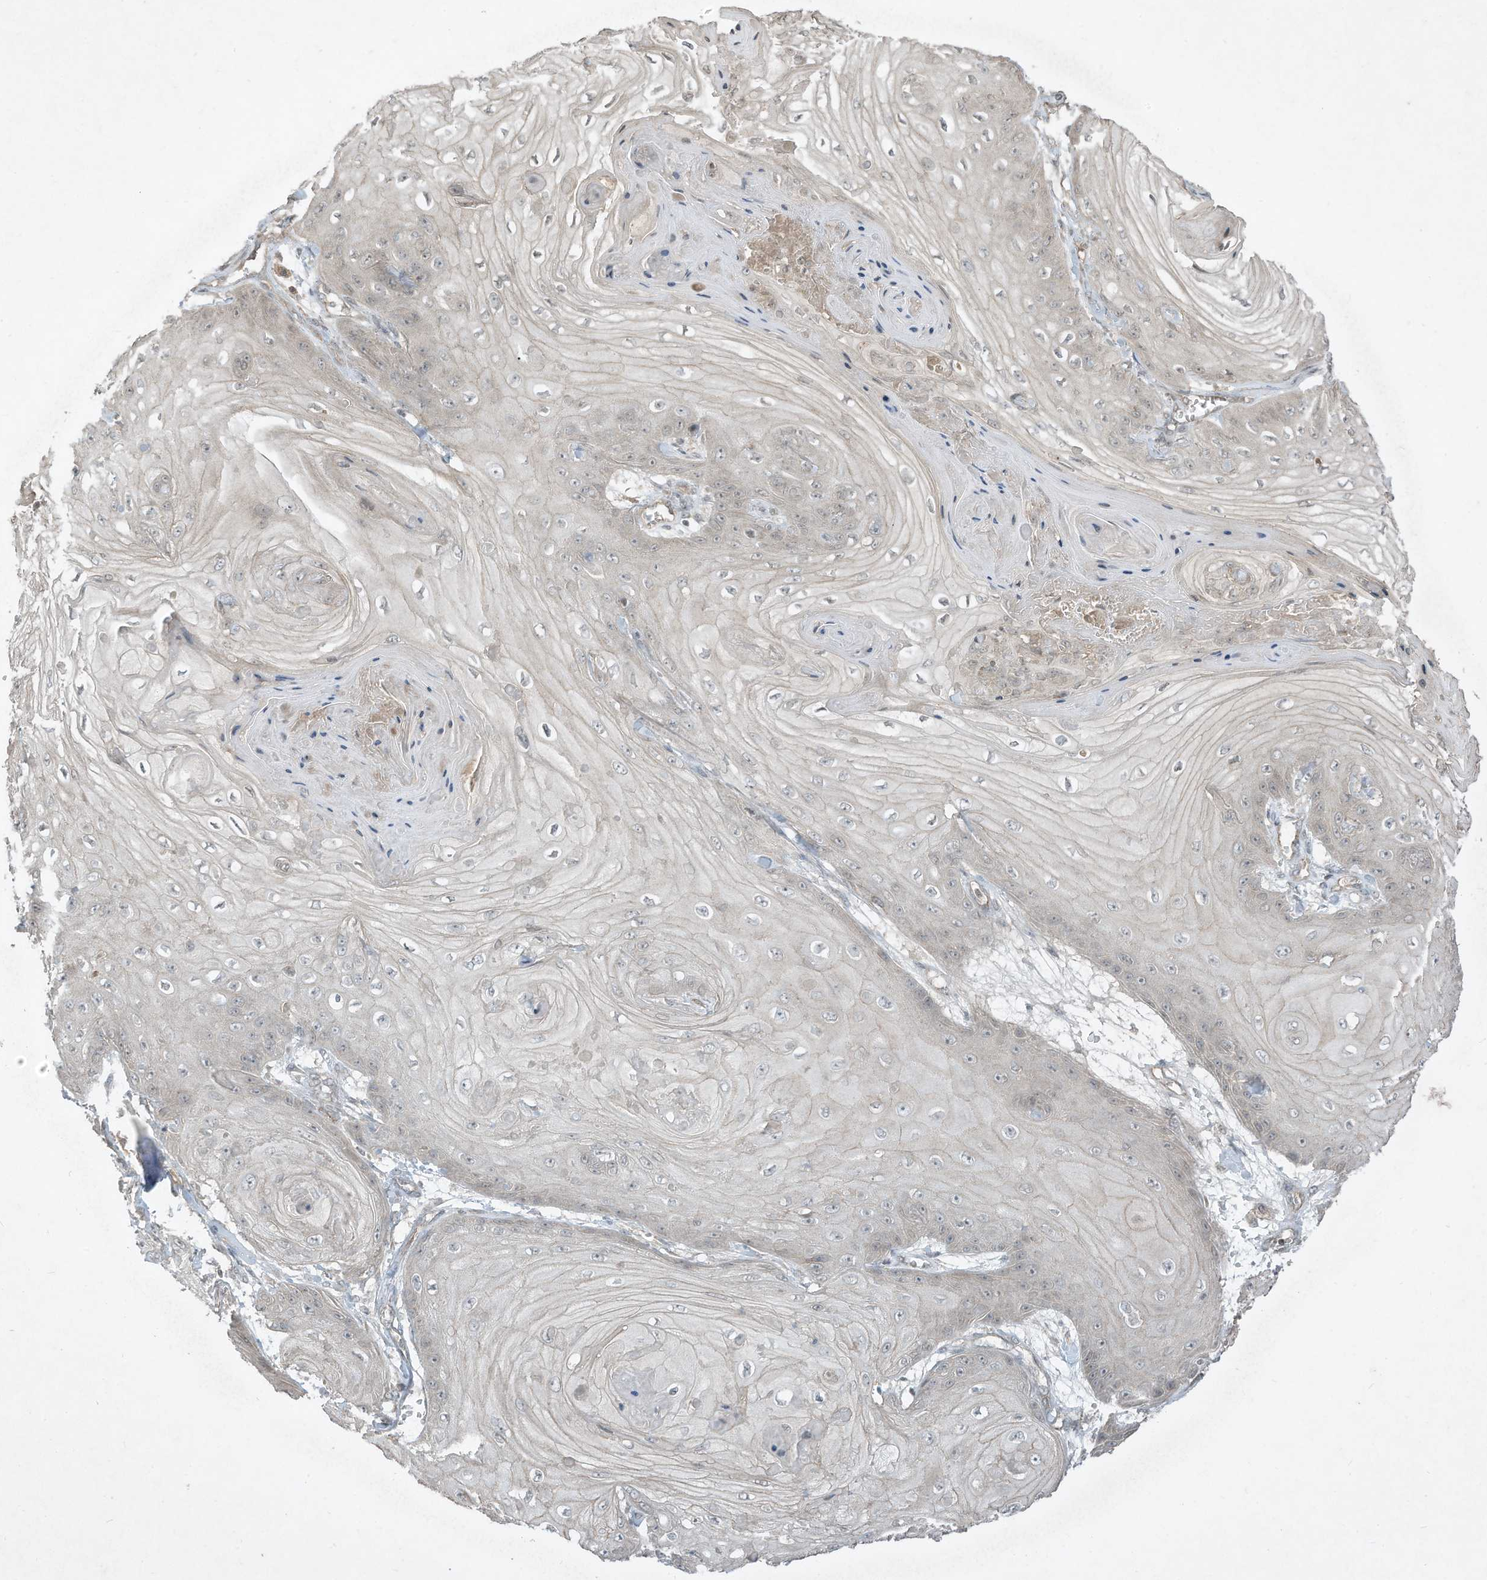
{"staining": {"intensity": "negative", "quantity": "none", "location": "none"}, "tissue": "skin cancer", "cell_type": "Tumor cells", "image_type": "cancer", "snomed": [{"axis": "morphology", "description": "Squamous cell carcinoma, NOS"}, {"axis": "topography", "description": "Skin"}], "caption": "The micrograph exhibits no staining of tumor cells in squamous cell carcinoma (skin). Nuclei are stained in blue.", "gene": "MATN2", "patient": {"sex": "male", "age": 74}}